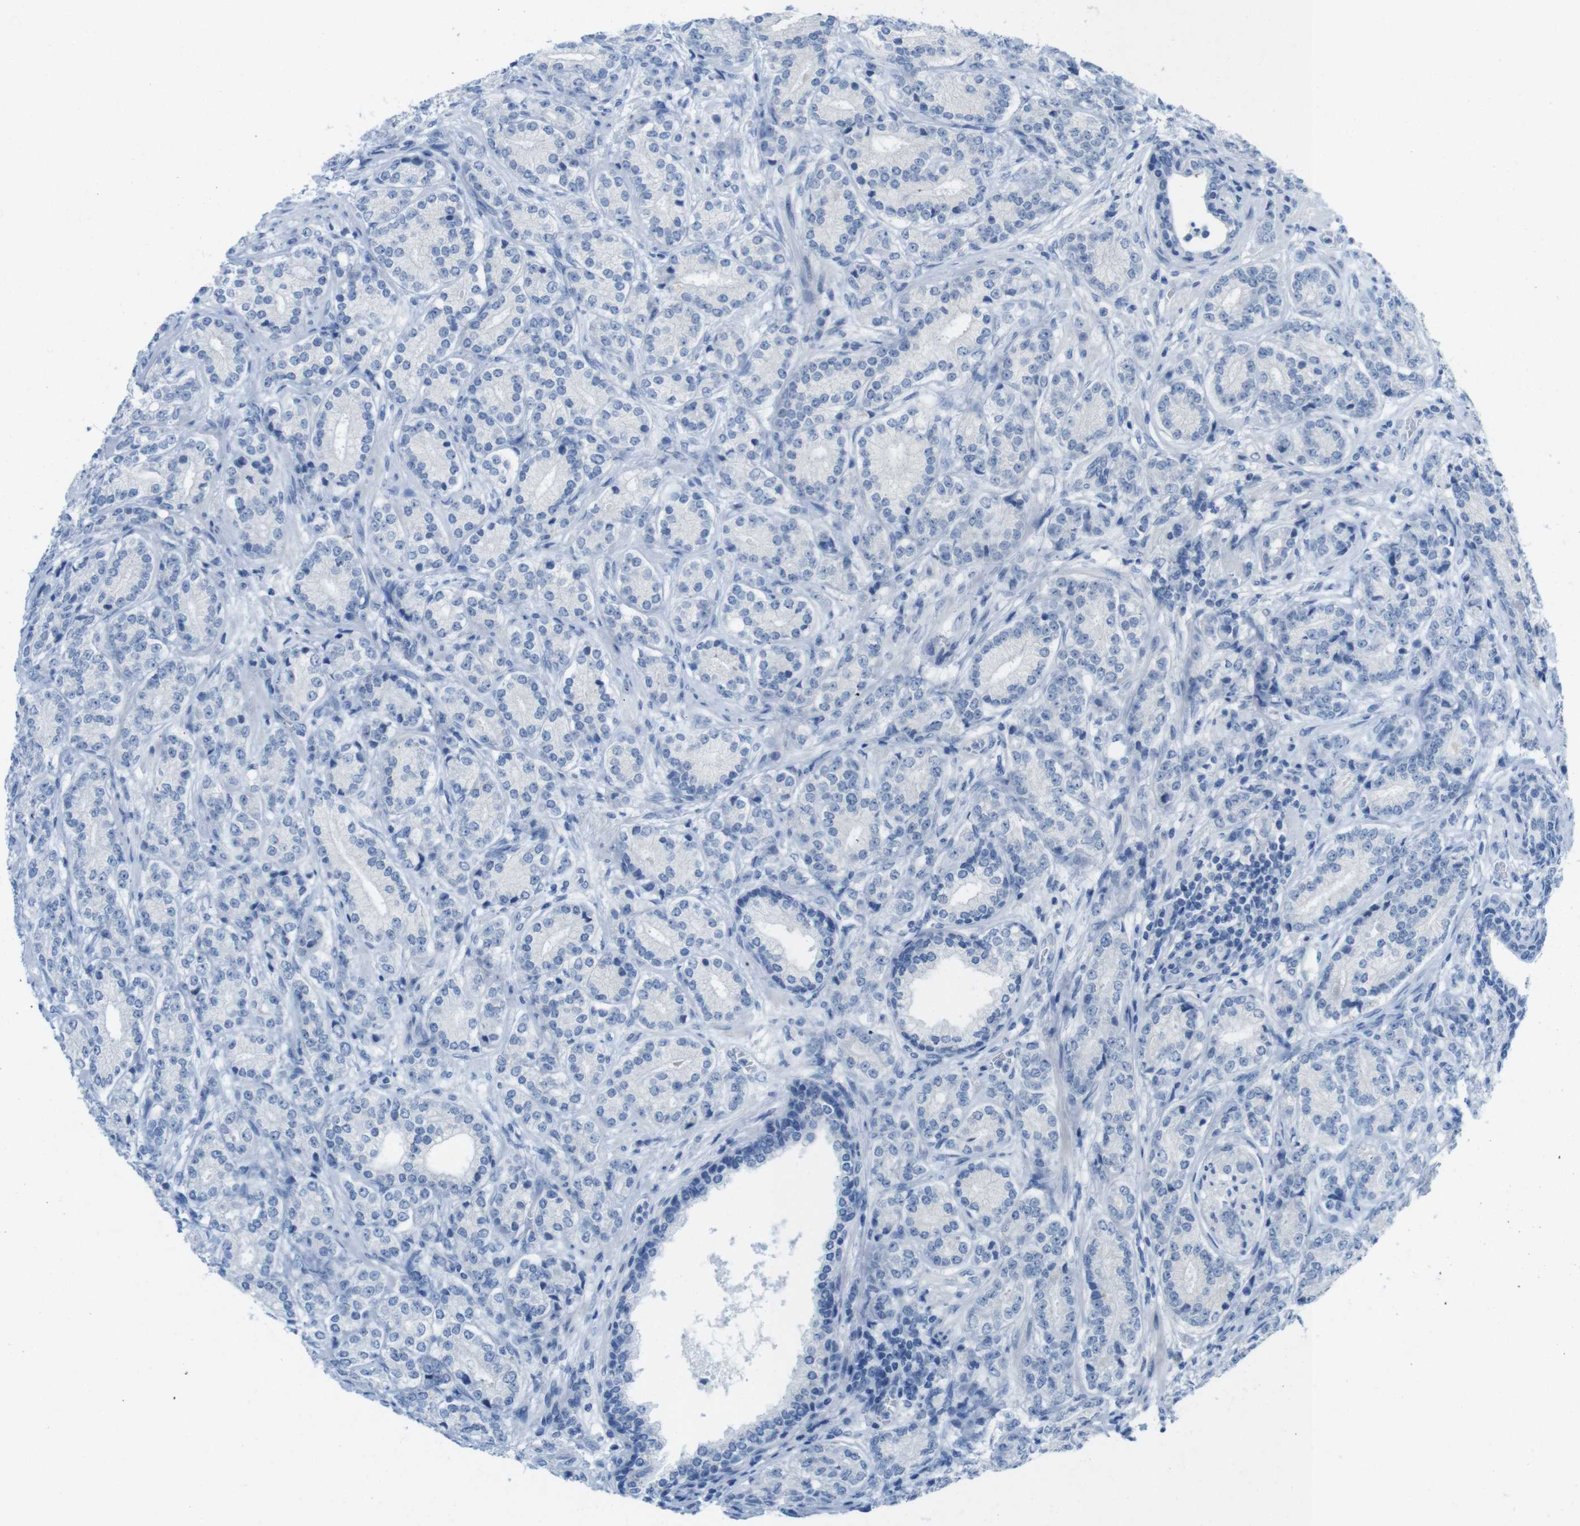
{"staining": {"intensity": "negative", "quantity": "none", "location": "none"}, "tissue": "prostate cancer", "cell_type": "Tumor cells", "image_type": "cancer", "snomed": [{"axis": "morphology", "description": "Adenocarcinoma, High grade"}, {"axis": "topography", "description": "Prostate"}], "caption": "An immunohistochemistry (IHC) photomicrograph of prostate cancer (high-grade adenocarcinoma) is shown. There is no staining in tumor cells of prostate cancer (high-grade adenocarcinoma). (DAB immunohistochemistry with hematoxylin counter stain).", "gene": "OPN1SW", "patient": {"sex": "male", "age": 61}}